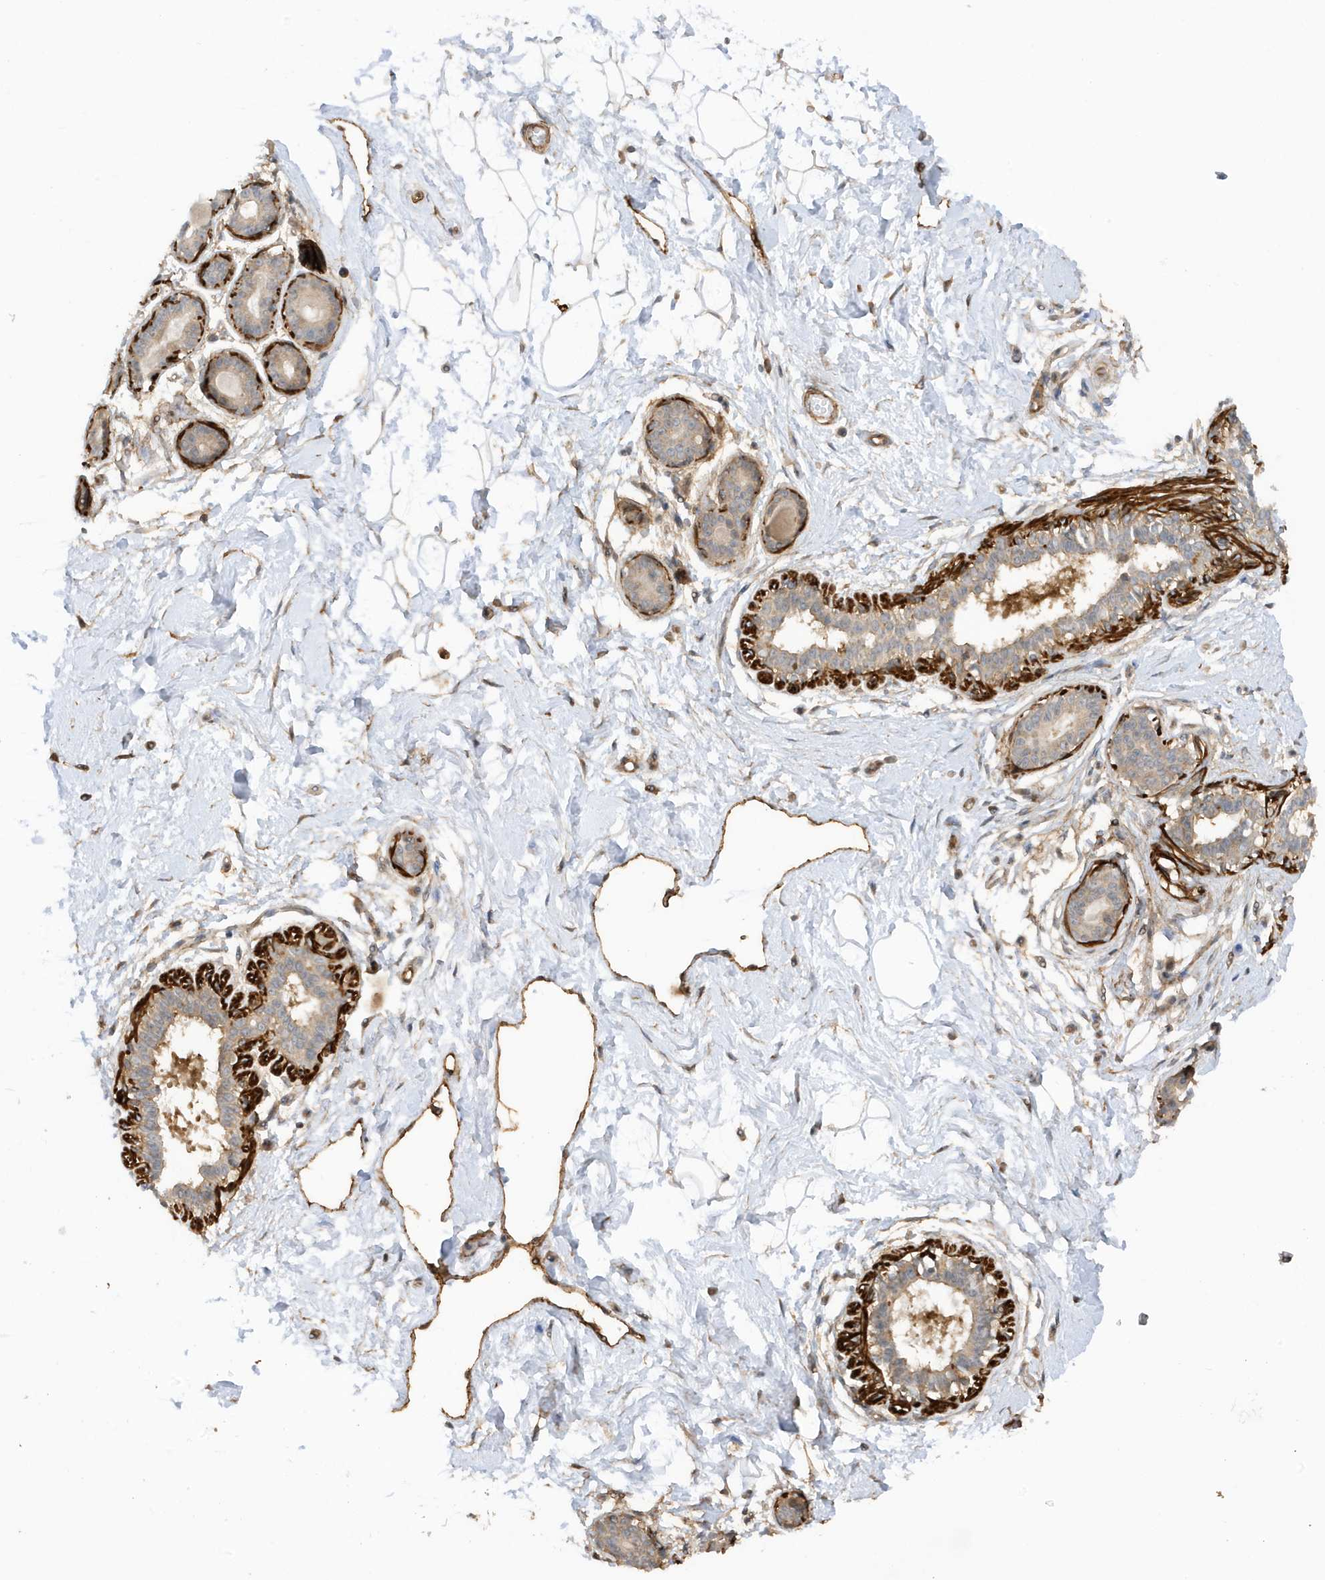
{"staining": {"intensity": "weak", "quantity": "25%-75%", "location": "cytoplasmic/membranous"}, "tissue": "breast", "cell_type": "Adipocytes", "image_type": "normal", "snomed": [{"axis": "morphology", "description": "Normal tissue, NOS"}, {"axis": "topography", "description": "Breast"}], "caption": "Immunohistochemical staining of benign human breast displays 25%-75% levels of weak cytoplasmic/membranous protein positivity in about 25%-75% of adipocytes. The protein of interest is stained brown, and the nuclei are stained in blue (DAB IHC with brightfield microscopy, high magnification).", "gene": "CDC42EP3", "patient": {"sex": "female", "age": 45}}